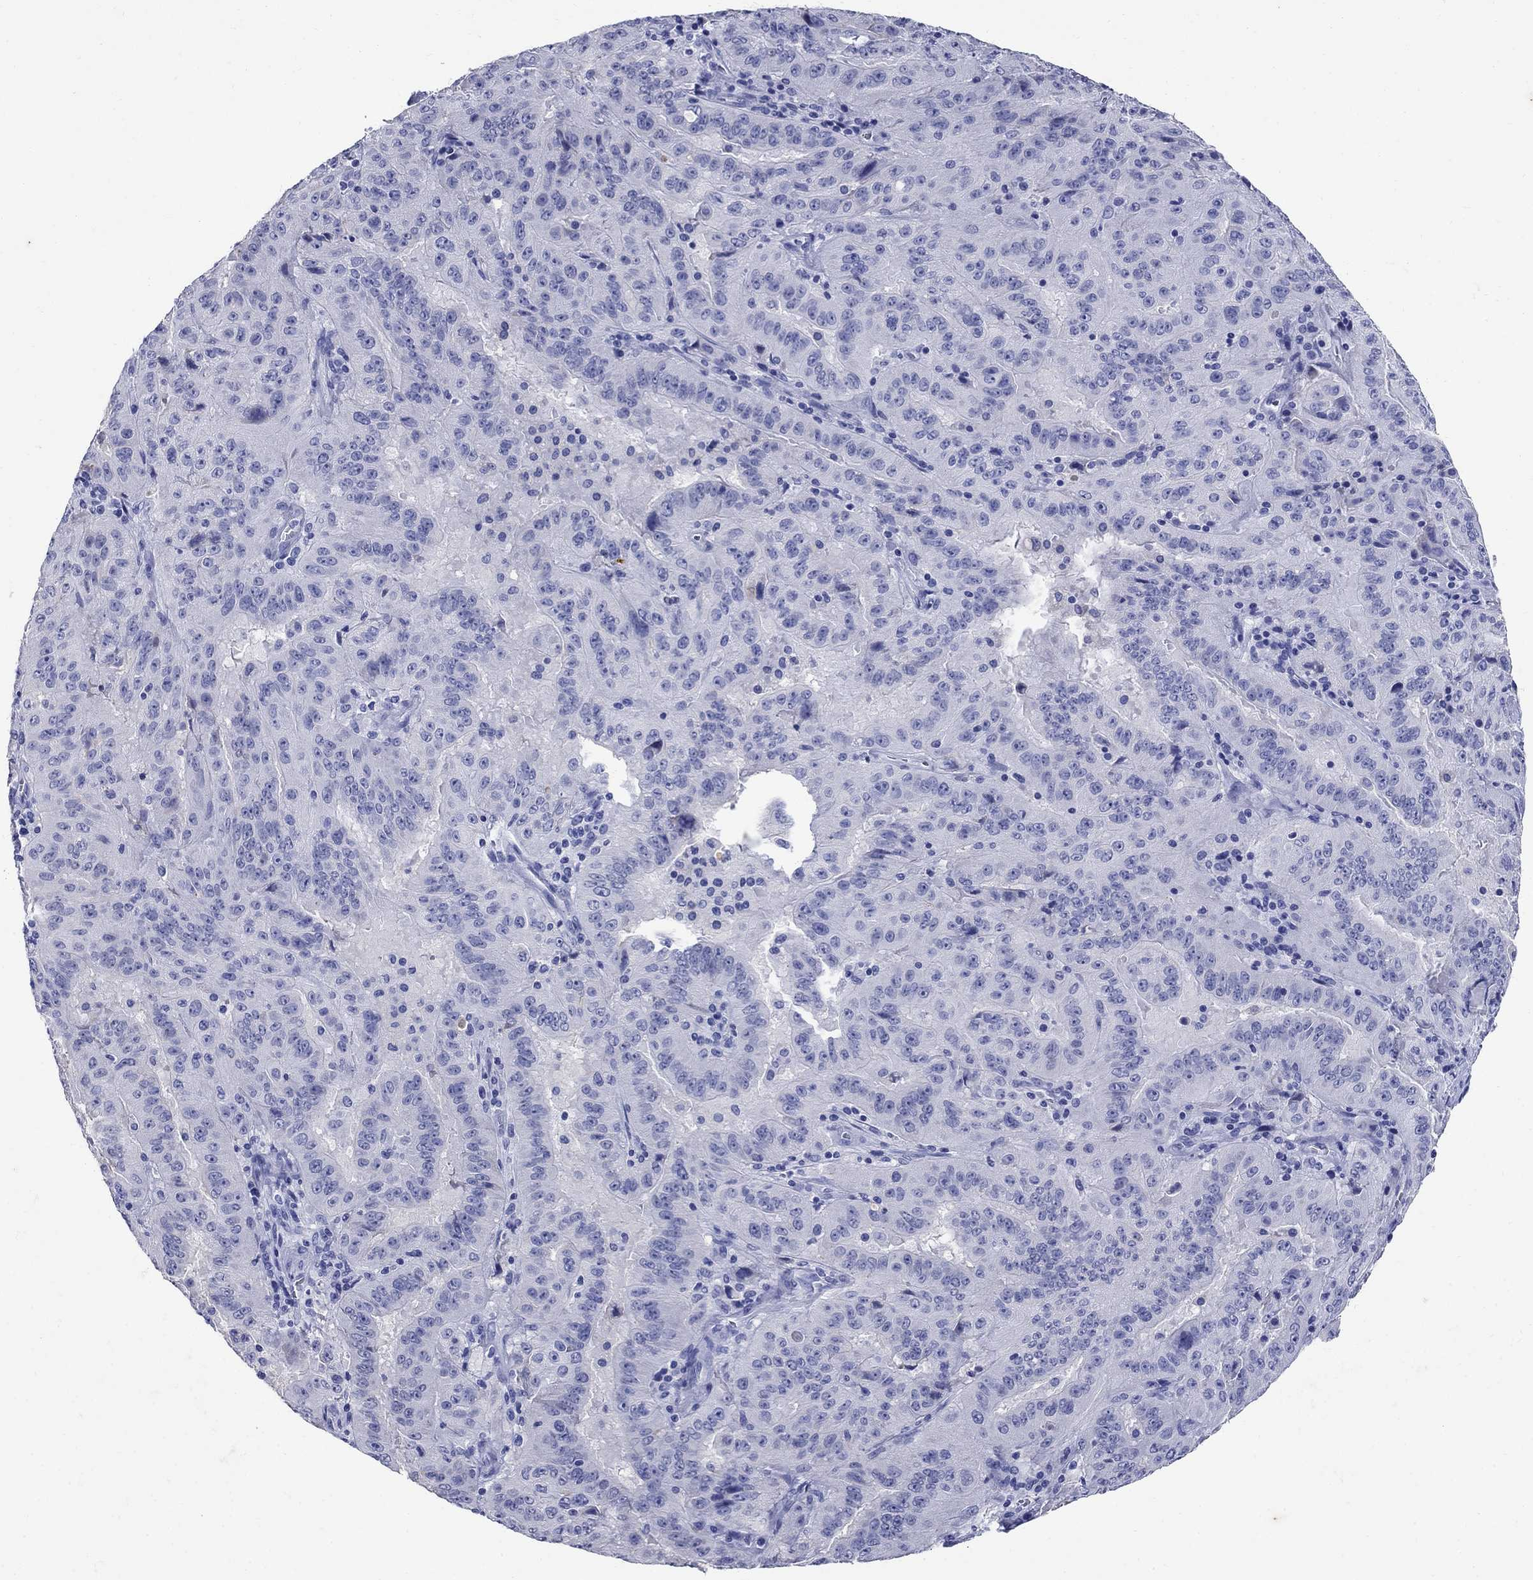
{"staining": {"intensity": "negative", "quantity": "none", "location": "none"}, "tissue": "pancreatic cancer", "cell_type": "Tumor cells", "image_type": "cancer", "snomed": [{"axis": "morphology", "description": "Adenocarcinoma, NOS"}, {"axis": "topography", "description": "Pancreas"}], "caption": "Pancreatic cancer (adenocarcinoma) was stained to show a protein in brown. There is no significant positivity in tumor cells.", "gene": "CD1A", "patient": {"sex": "male", "age": 63}}